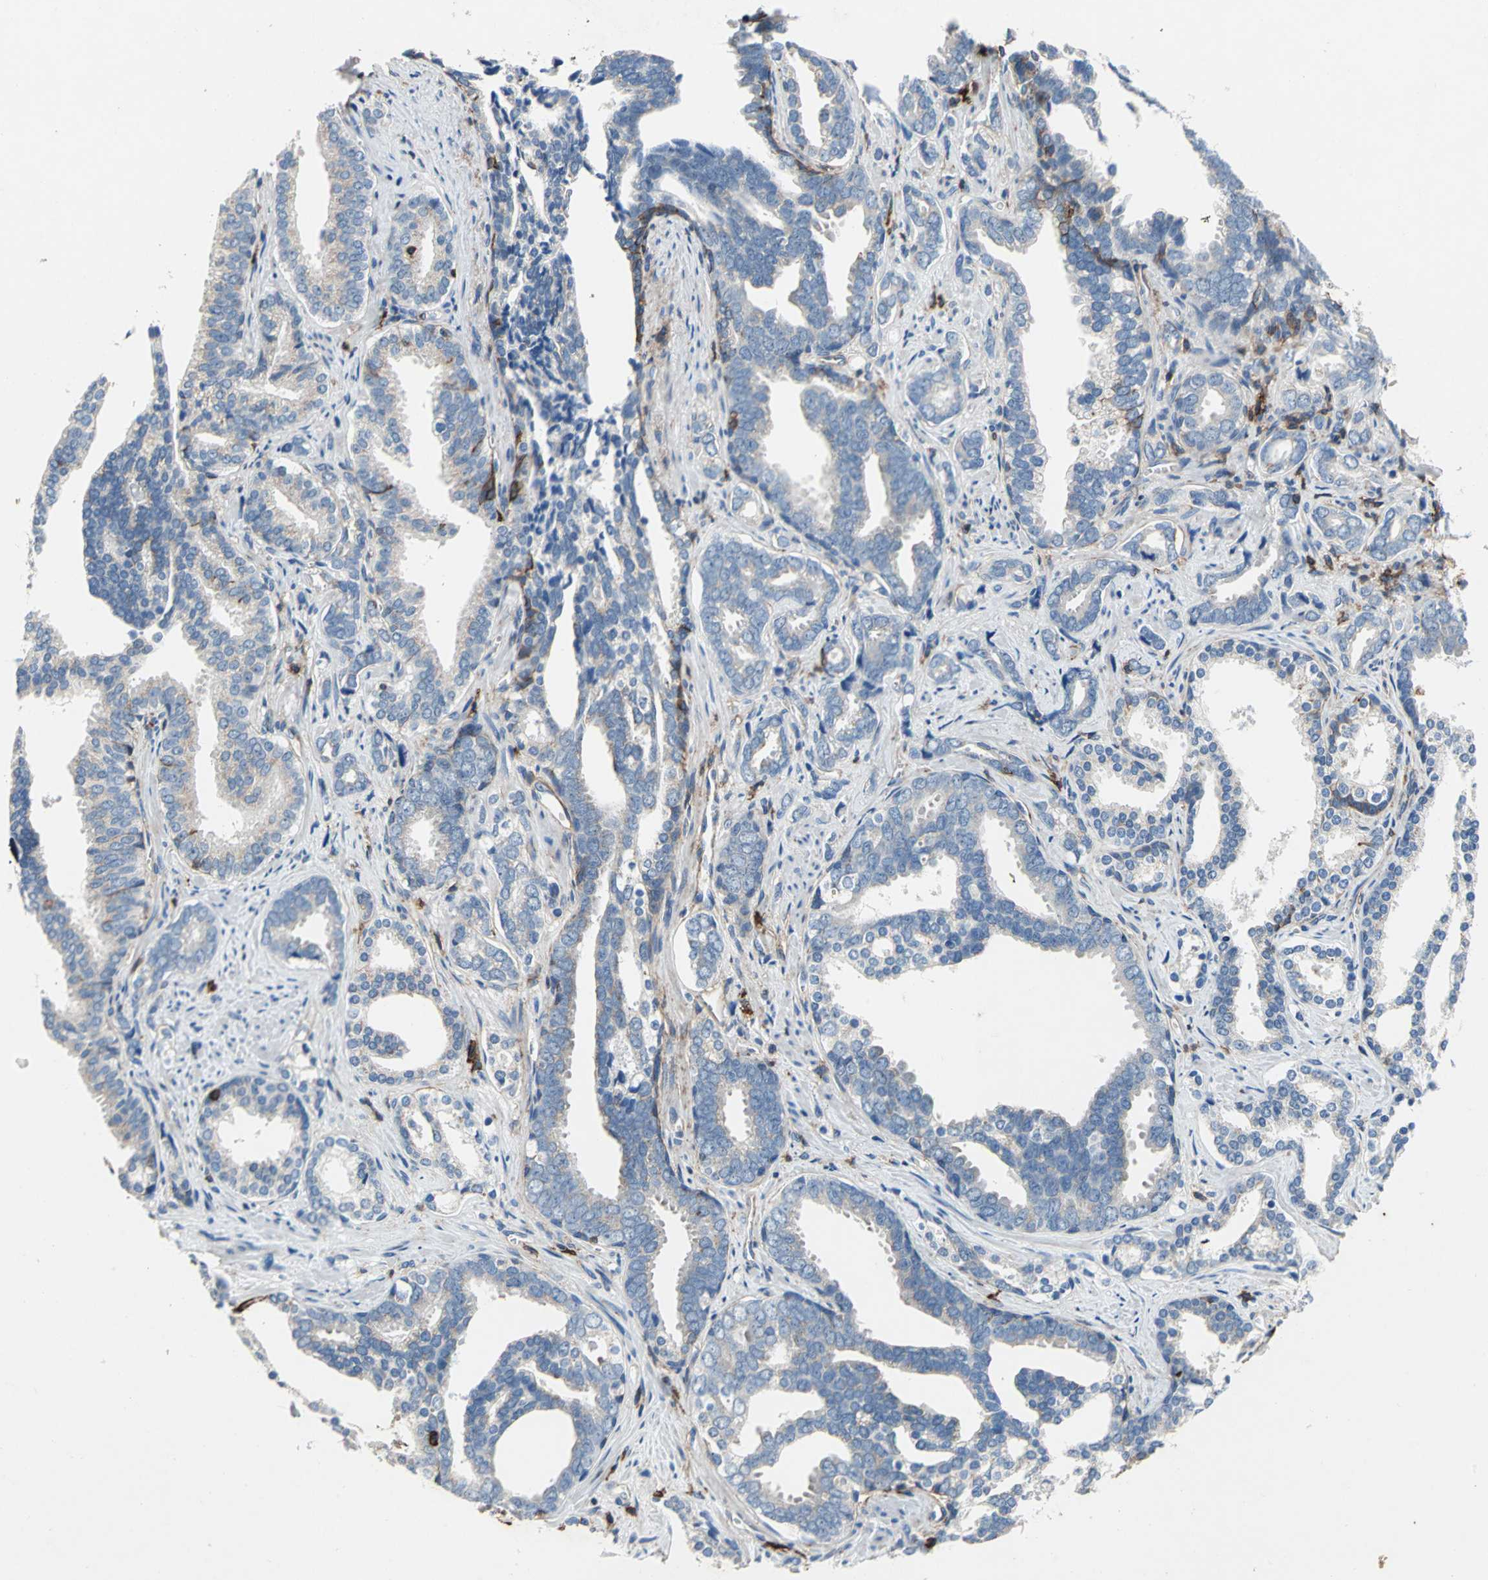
{"staining": {"intensity": "negative", "quantity": "none", "location": "none"}, "tissue": "prostate cancer", "cell_type": "Tumor cells", "image_type": "cancer", "snomed": [{"axis": "morphology", "description": "Adenocarcinoma, High grade"}, {"axis": "topography", "description": "Prostate"}], "caption": "Tumor cells show no significant protein expression in prostate cancer.", "gene": "CD44", "patient": {"sex": "male", "age": 67}}